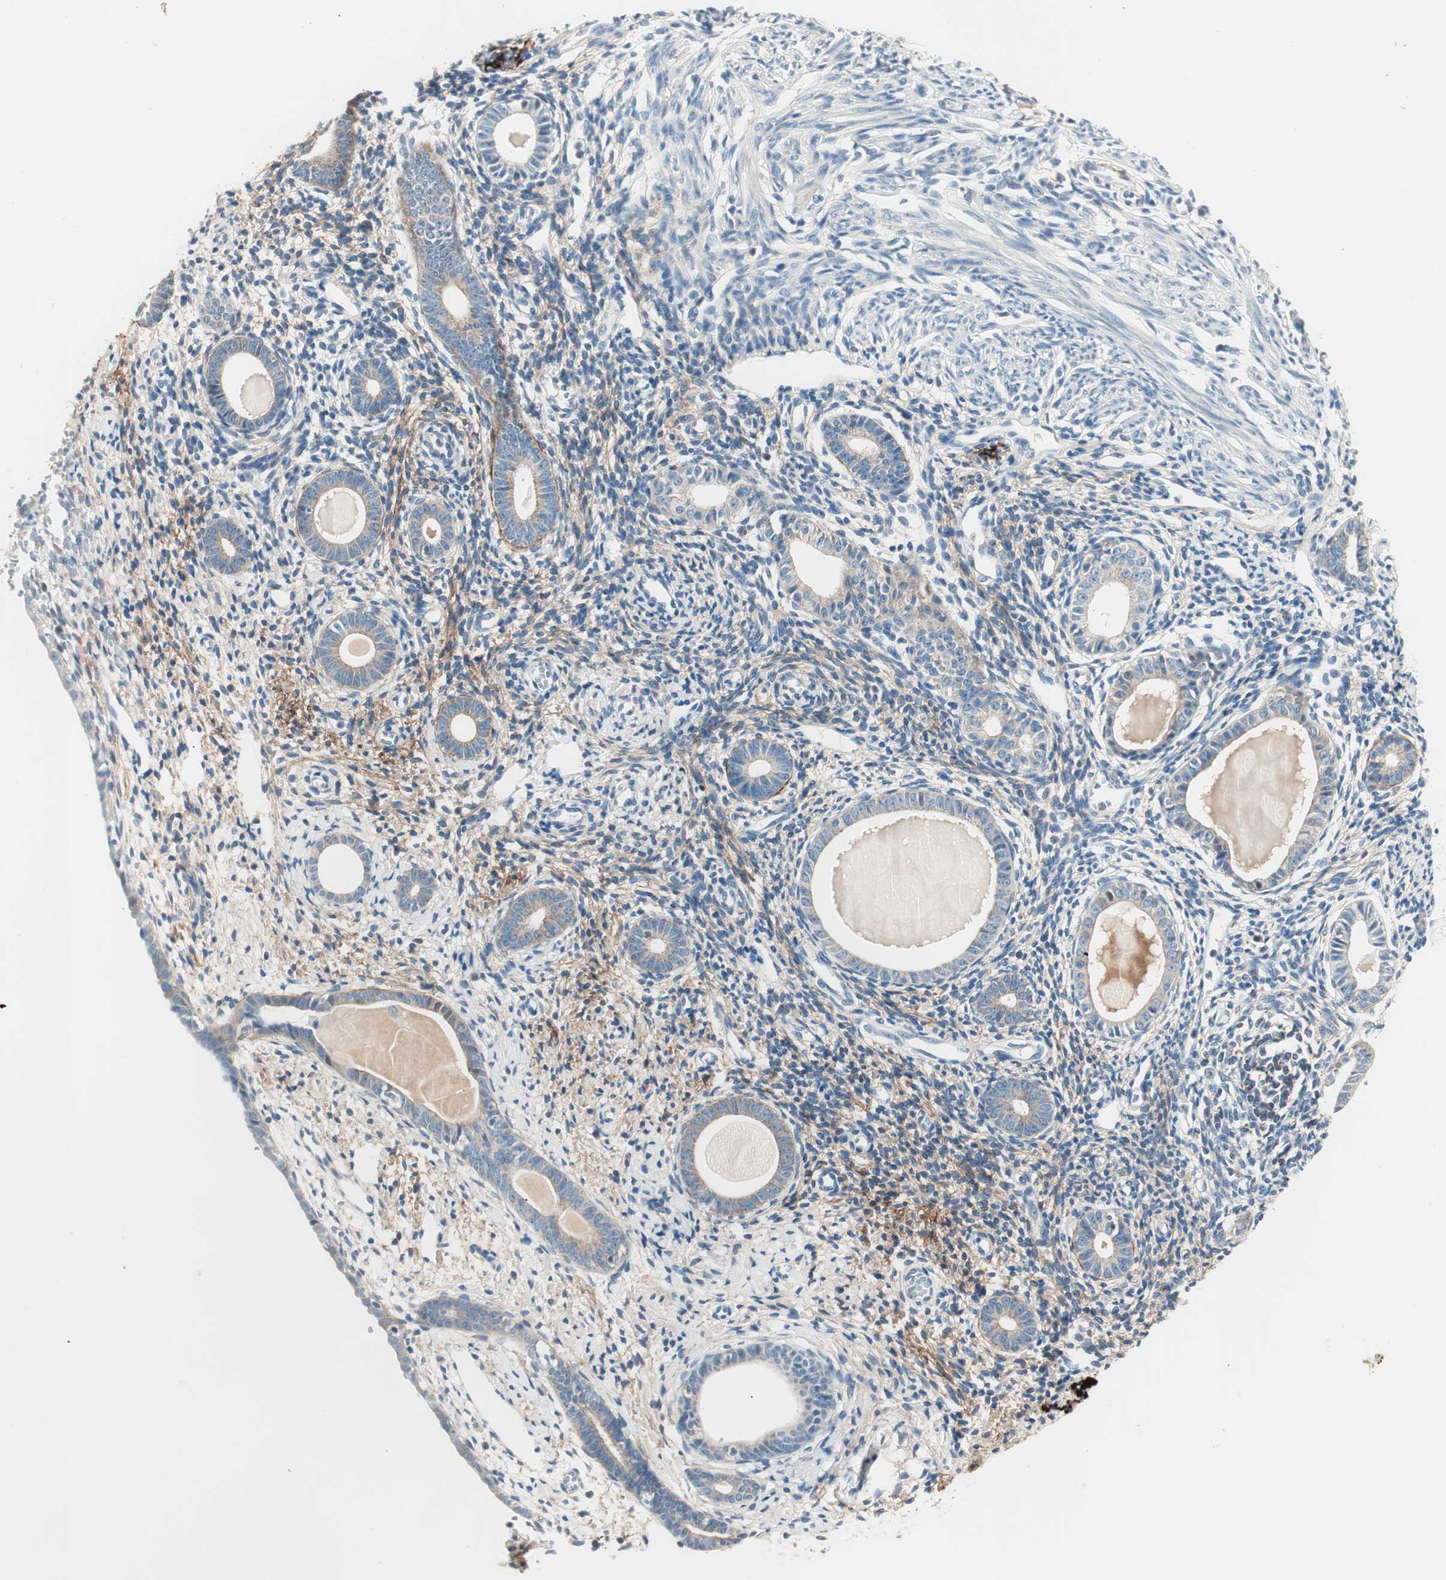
{"staining": {"intensity": "weak", "quantity": "<25%", "location": "cytoplasmic/membranous"}, "tissue": "endometrium", "cell_type": "Cells in endometrial stroma", "image_type": "normal", "snomed": [{"axis": "morphology", "description": "Normal tissue, NOS"}, {"axis": "topography", "description": "Endometrium"}], "caption": "Immunohistochemistry (IHC) of normal human endometrium reveals no staining in cells in endometrial stroma. The staining was performed using DAB (3,3'-diaminobenzidine) to visualize the protein expression in brown, while the nuclei were stained in blue with hematoxylin (Magnification: 20x).", "gene": "RAD54B", "patient": {"sex": "female", "age": 71}}